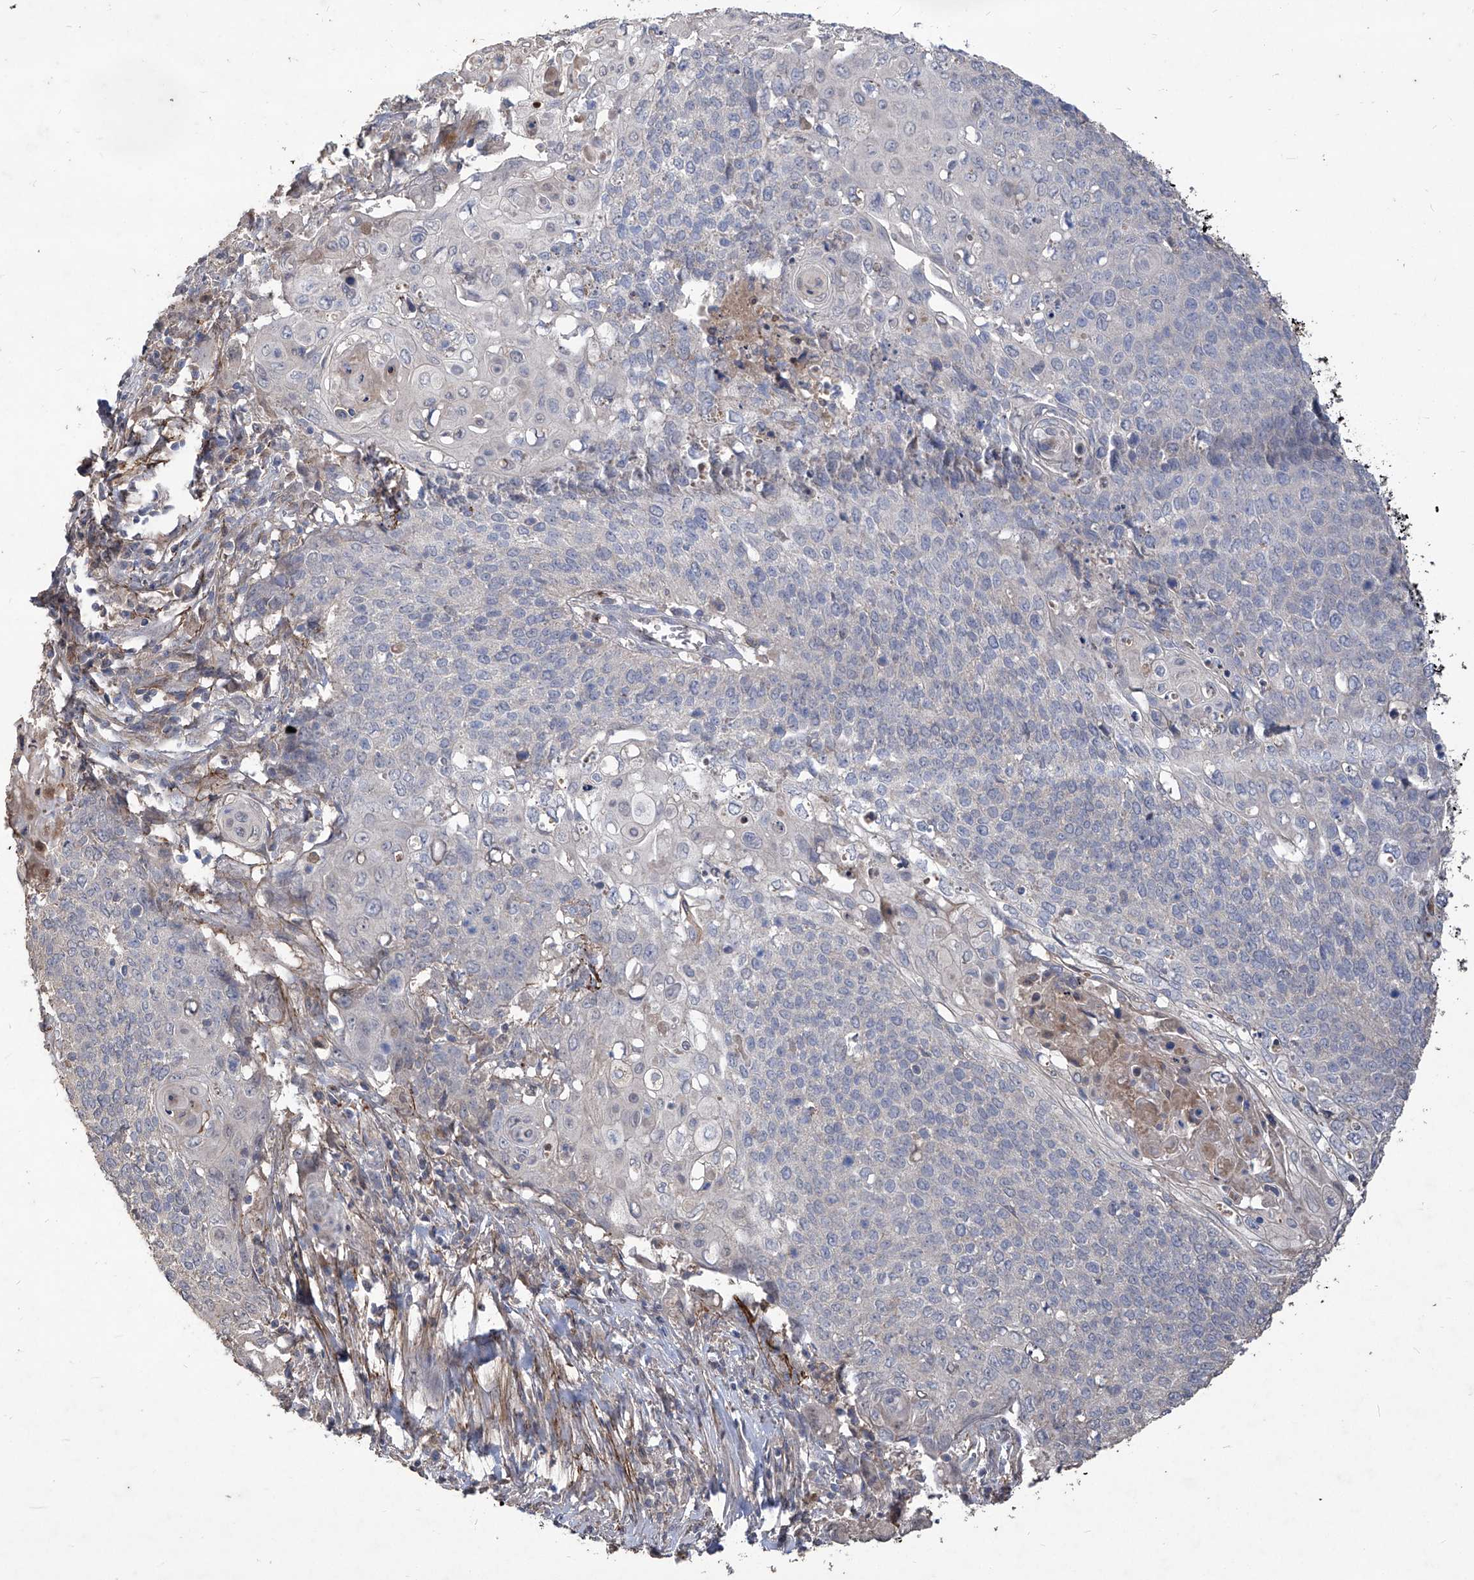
{"staining": {"intensity": "negative", "quantity": "none", "location": "none"}, "tissue": "cervical cancer", "cell_type": "Tumor cells", "image_type": "cancer", "snomed": [{"axis": "morphology", "description": "Squamous cell carcinoma, NOS"}, {"axis": "topography", "description": "Cervix"}], "caption": "The histopathology image demonstrates no staining of tumor cells in cervical cancer.", "gene": "TXNIP", "patient": {"sex": "female", "age": 39}}